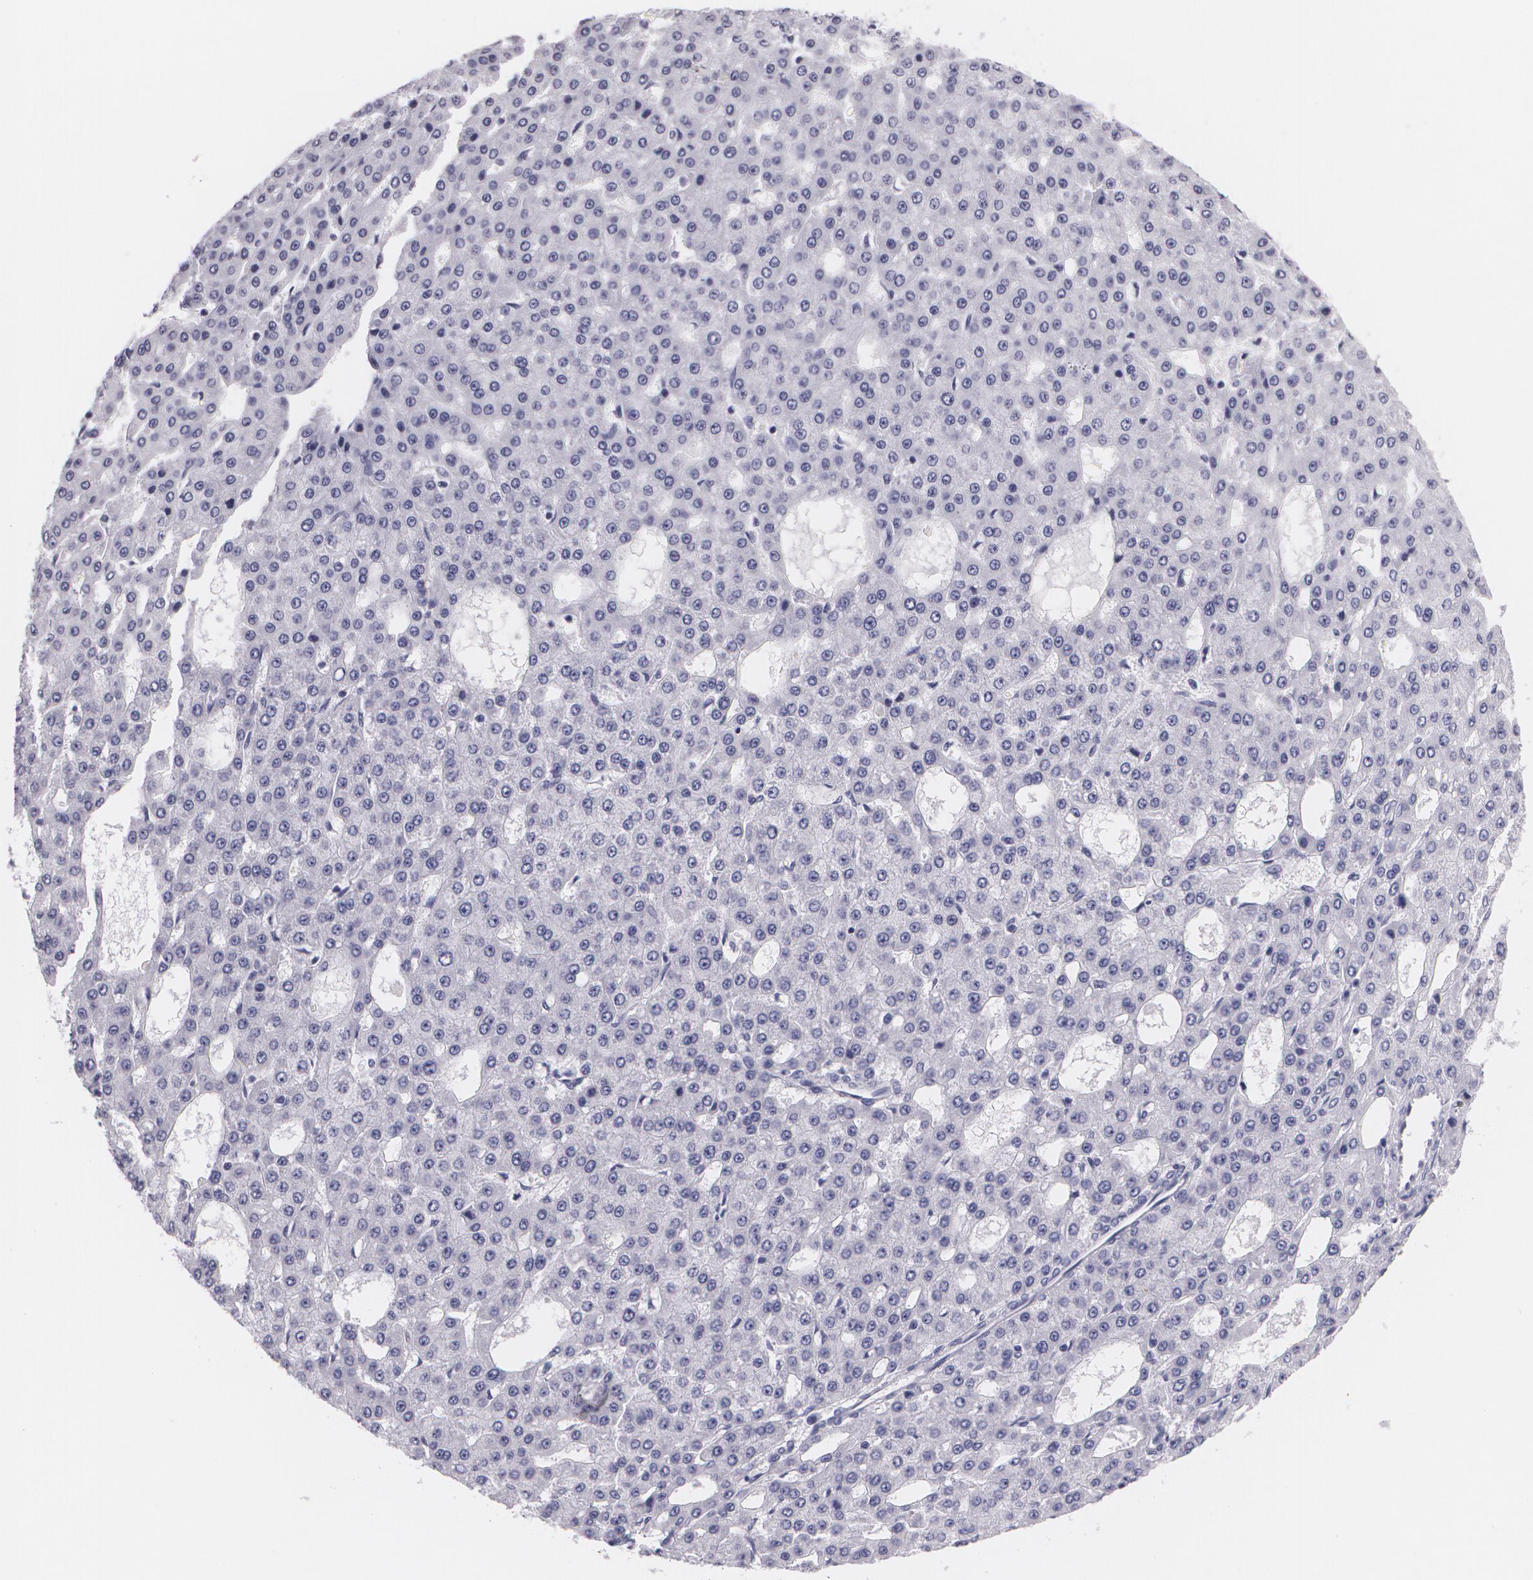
{"staining": {"intensity": "negative", "quantity": "none", "location": "none"}, "tissue": "liver cancer", "cell_type": "Tumor cells", "image_type": "cancer", "snomed": [{"axis": "morphology", "description": "Carcinoma, Hepatocellular, NOS"}, {"axis": "topography", "description": "Liver"}], "caption": "Human liver hepatocellular carcinoma stained for a protein using immunohistochemistry exhibits no expression in tumor cells.", "gene": "DLG4", "patient": {"sex": "male", "age": 47}}